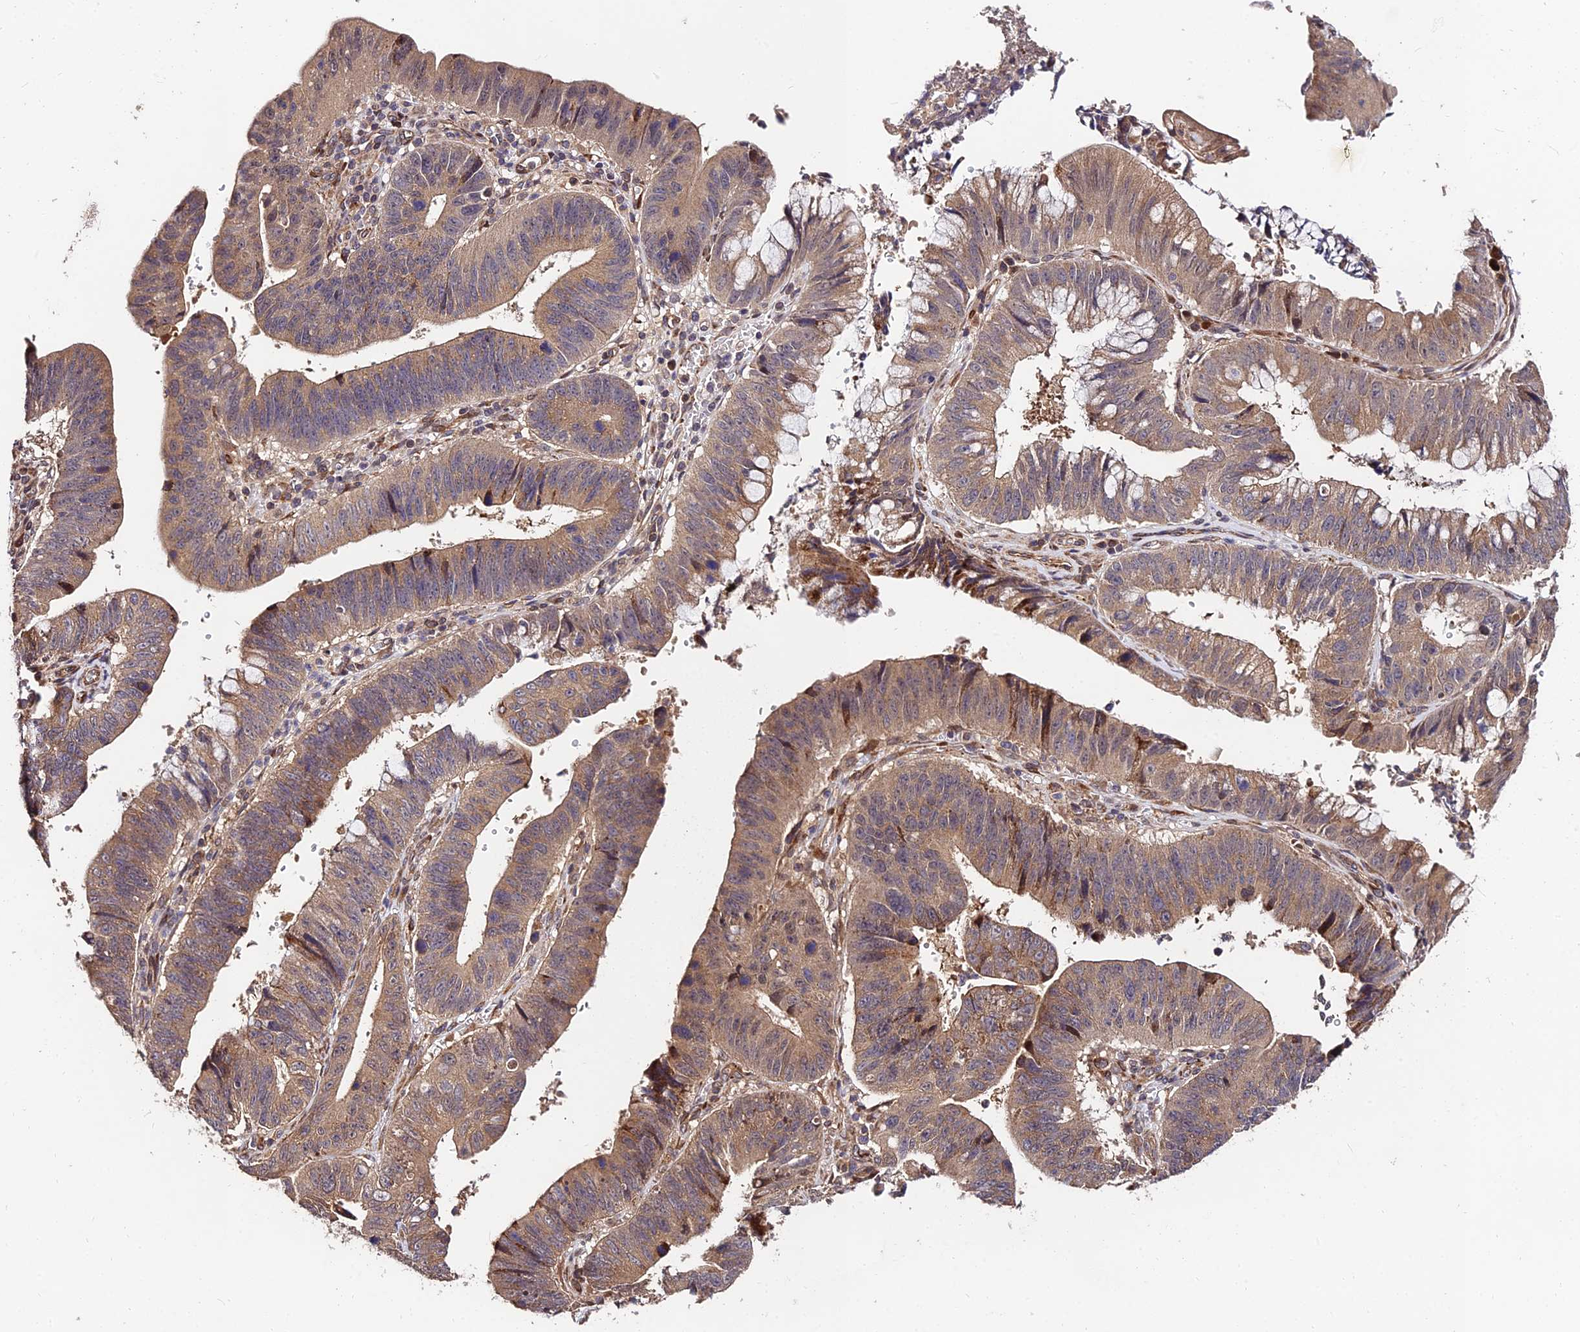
{"staining": {"intensity": "weak", "quantity": ">75%", "location": "cytoplasmic/membranous"}, "tissue": "stomach cancer", "cell_type": "Tumor cells", "image_type": "cancer", "snomed": [{"axis": "morphology", "description": "Adenocarcinoma, NOS"}, {"axis": "topography", "description": "Stomach"}], "caption": "Stomach cancer (adenocarcinoma) was stained to show a protein in brown. There is low levels of weak cytoplasmic/membranous positivity in about >75% of tumor cells.", "gene": "MKKS", "patient": {"sex": "male", "age": 59}}